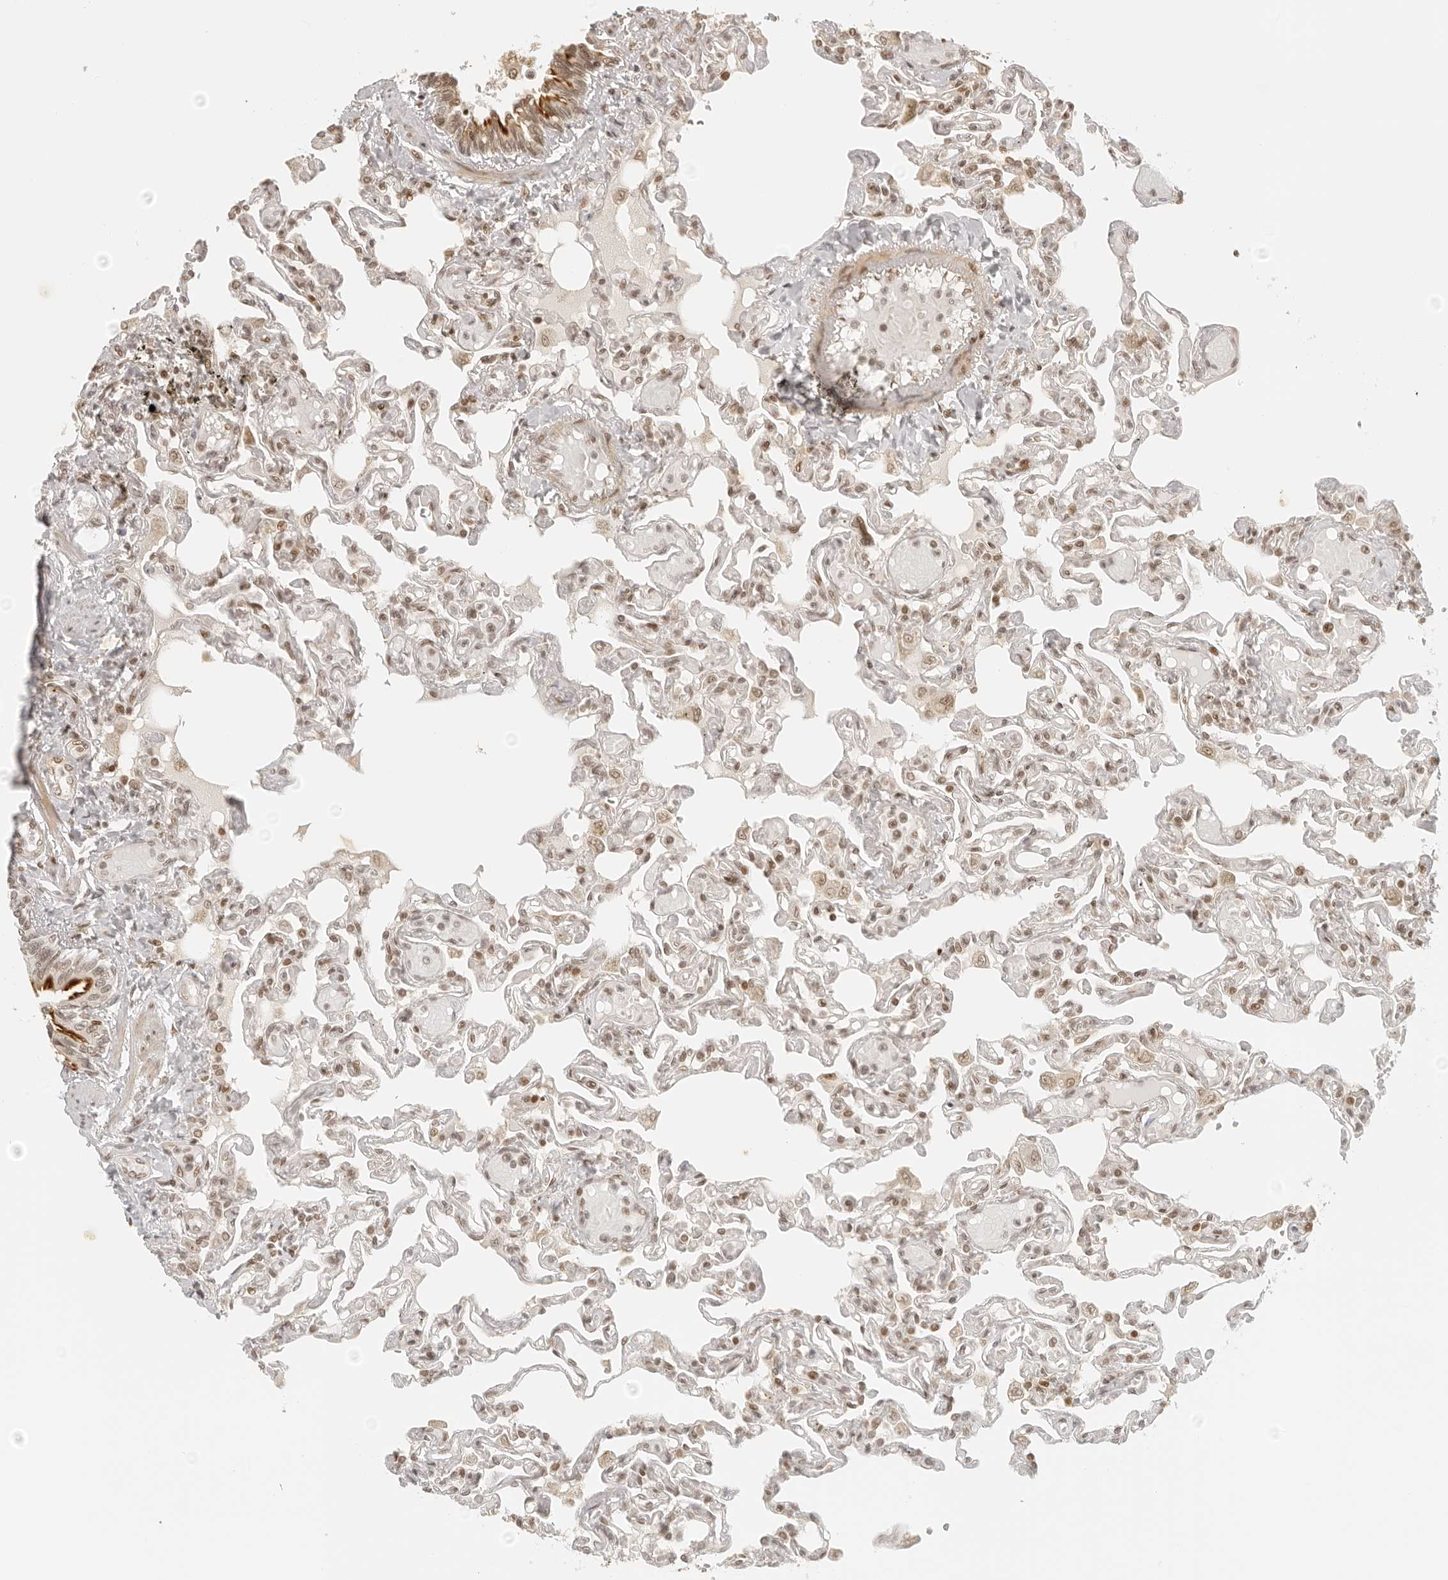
{"staining": {"intensity": "moderate", "quantity": ">75%", "location": "nuclear"}, "tissue": "lung", "cell_type": "Alveolar cells", "image_type": "normal", "snomed": [{"axis": "morphology", "description": "Normal tissue, NOS"}, {"axis": "topography", "description": "Lung"}], "caption": "Moderate nuclear protein positivity is seen in approximately >75% of alveolar cells in lung.", "gene": "ZNF407", "patient": {"sex": "male", "age": 21}}